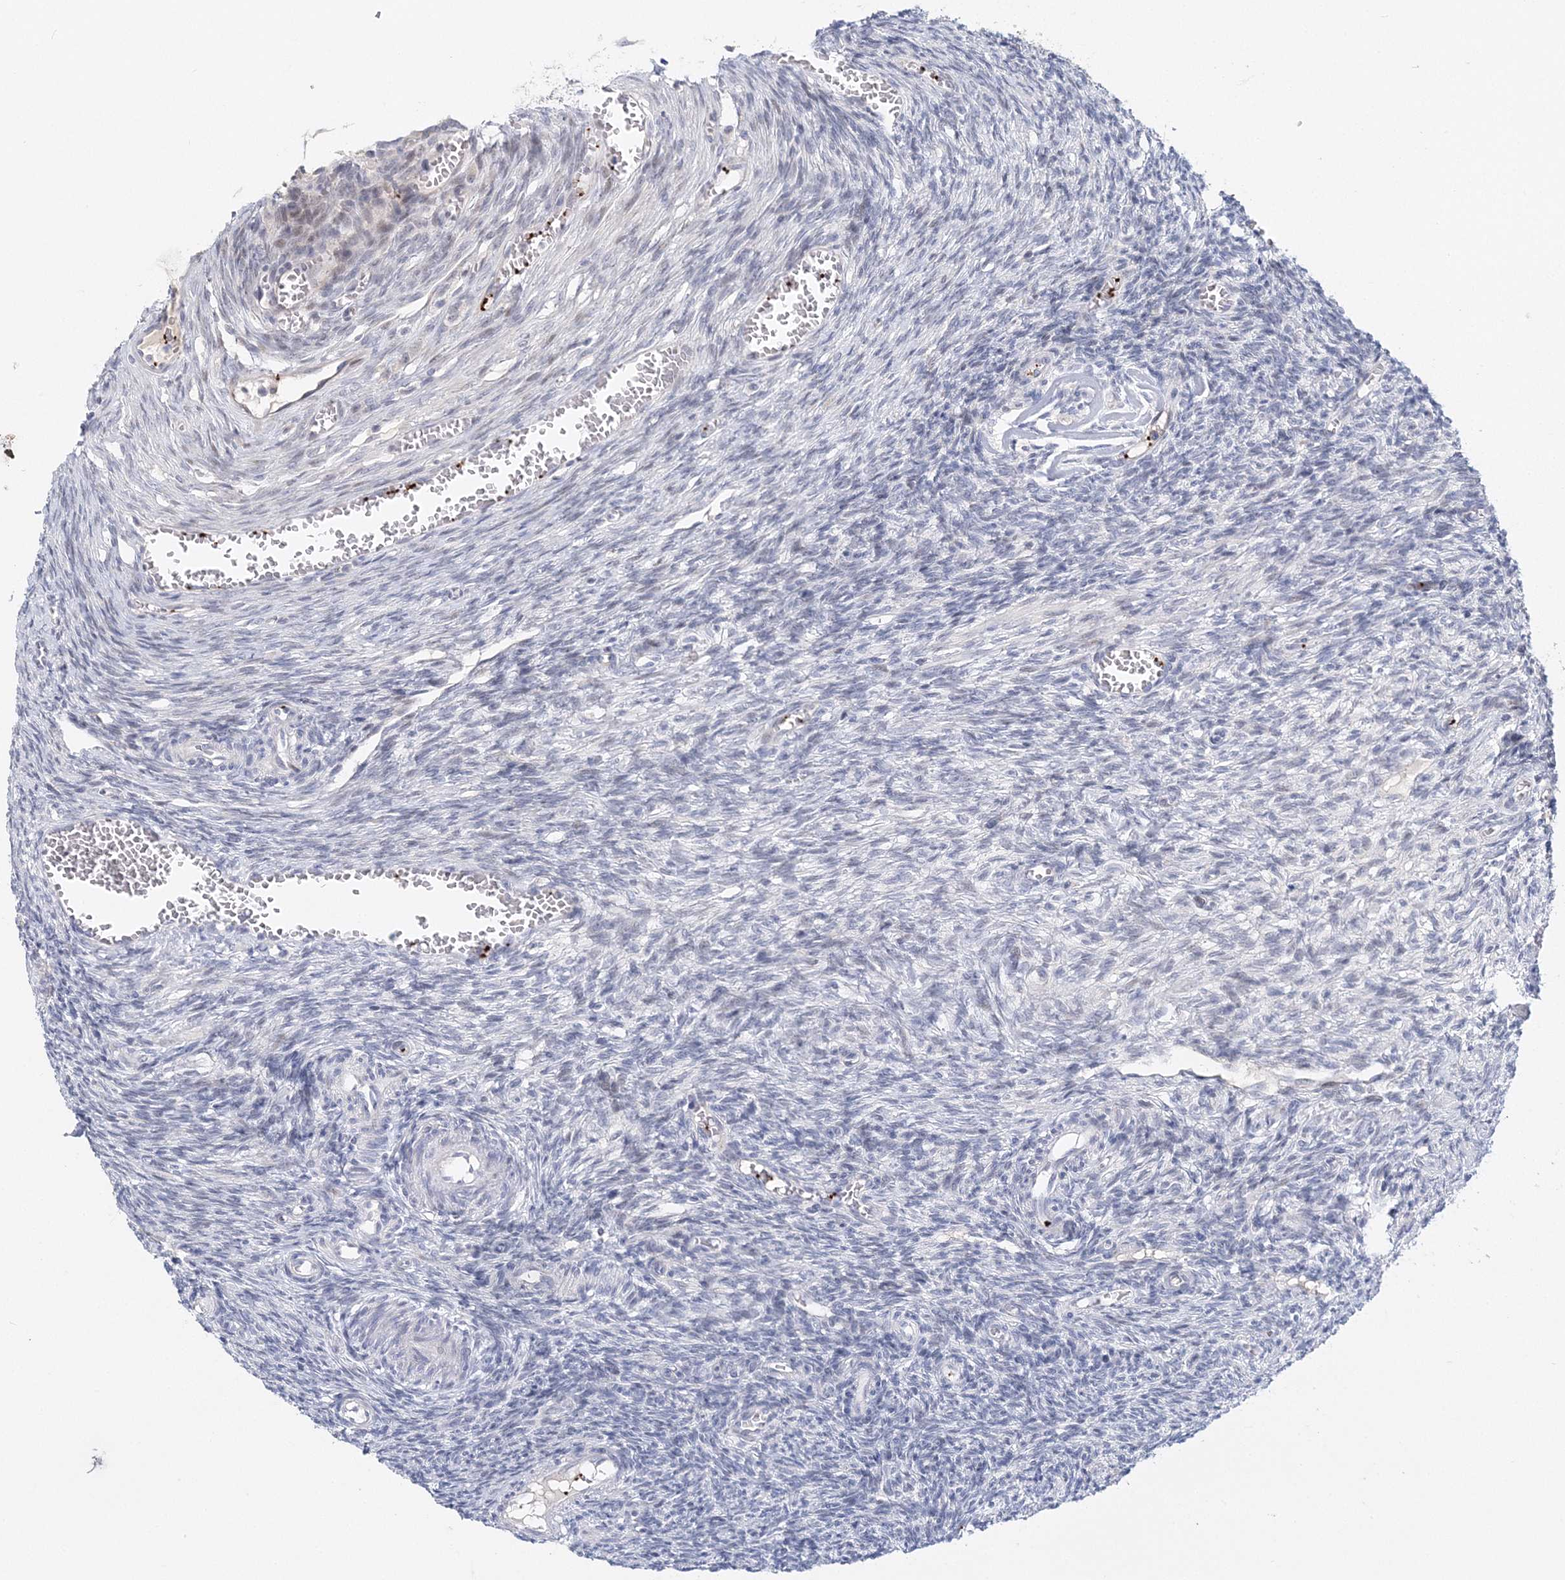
{"staining": {"intensity": "negative", "quantity": "none", "location": "none"}, "tissue": "ovary", "cell_type": "Follicle cells", "image_type": "normal", "snomed": [{"axis": "morphology", "description": "Normal tissue, NOS"}, {"axis": "topography", "description": "Ovary"}], "caption": "This is an immunohistochemistry photomicrograph of unremarkable human ovary. There is no expression in follicle cells.", "gene": "MYOZ2", "patient": {"sex": "female", "age": 27}}